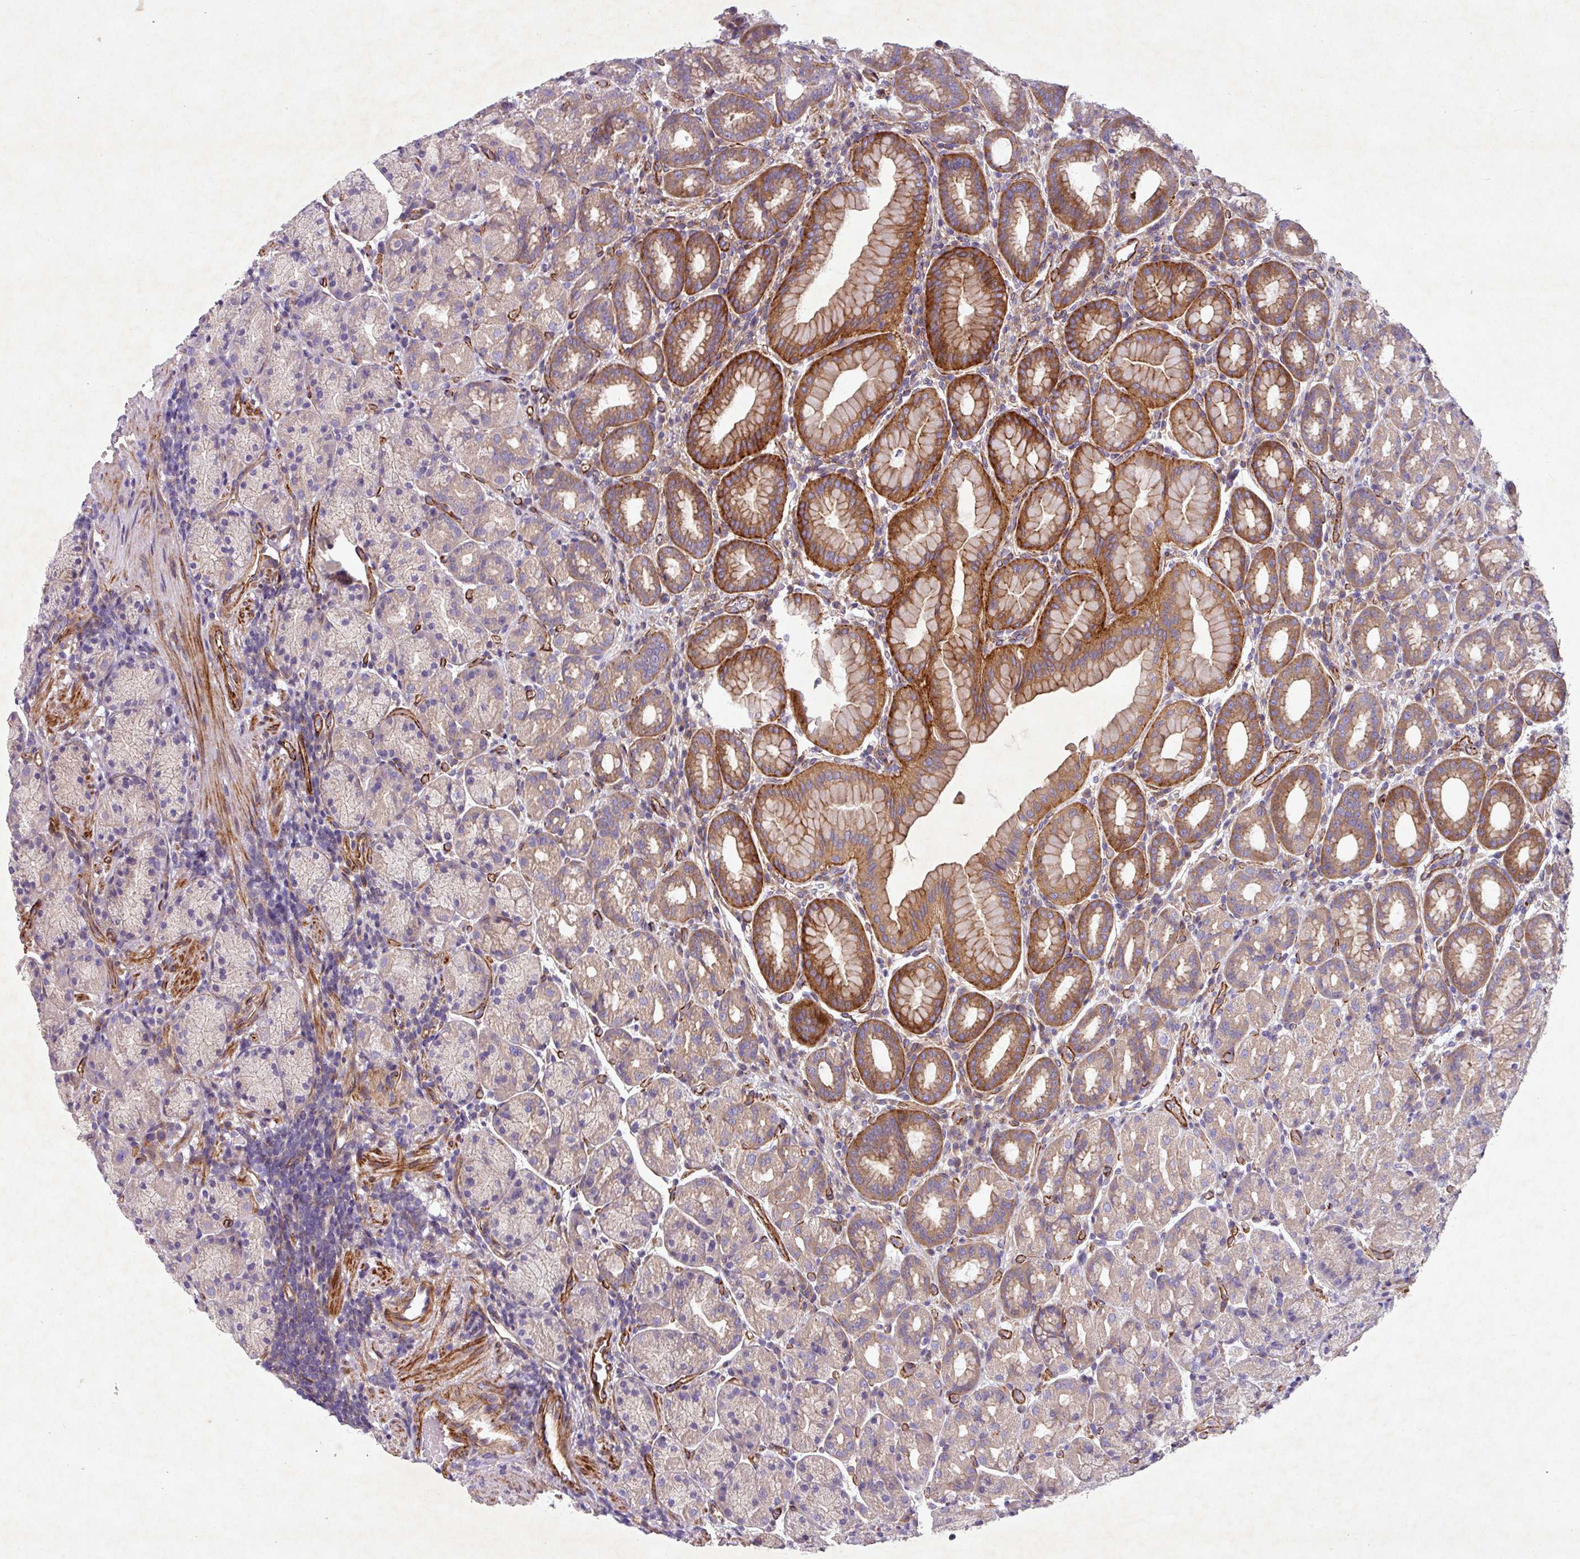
{"staining": {"intensity": "moderate", "quantity": "25%-75%", "location": "cytoplasmic/membranous"}, "tissue": "stomach", "cell_type": "Glandular cells", "image_type": "normal", "snomed": [{"axis": "morphology", "description": "Normal tissue, NOS"}, {"axis": "topography", "description": "Stomach, upper"}, {"axis": "topography", "description": "Stomach"}], "caption": "Immunohistochemical staining of normal human stomach exhibits moderate cytoplasmic/membranous protein expression in approximately 25%-75% of glandular cells.", "gene": "ATP2C2", "patient": {"sex": "male", "age": 68}}